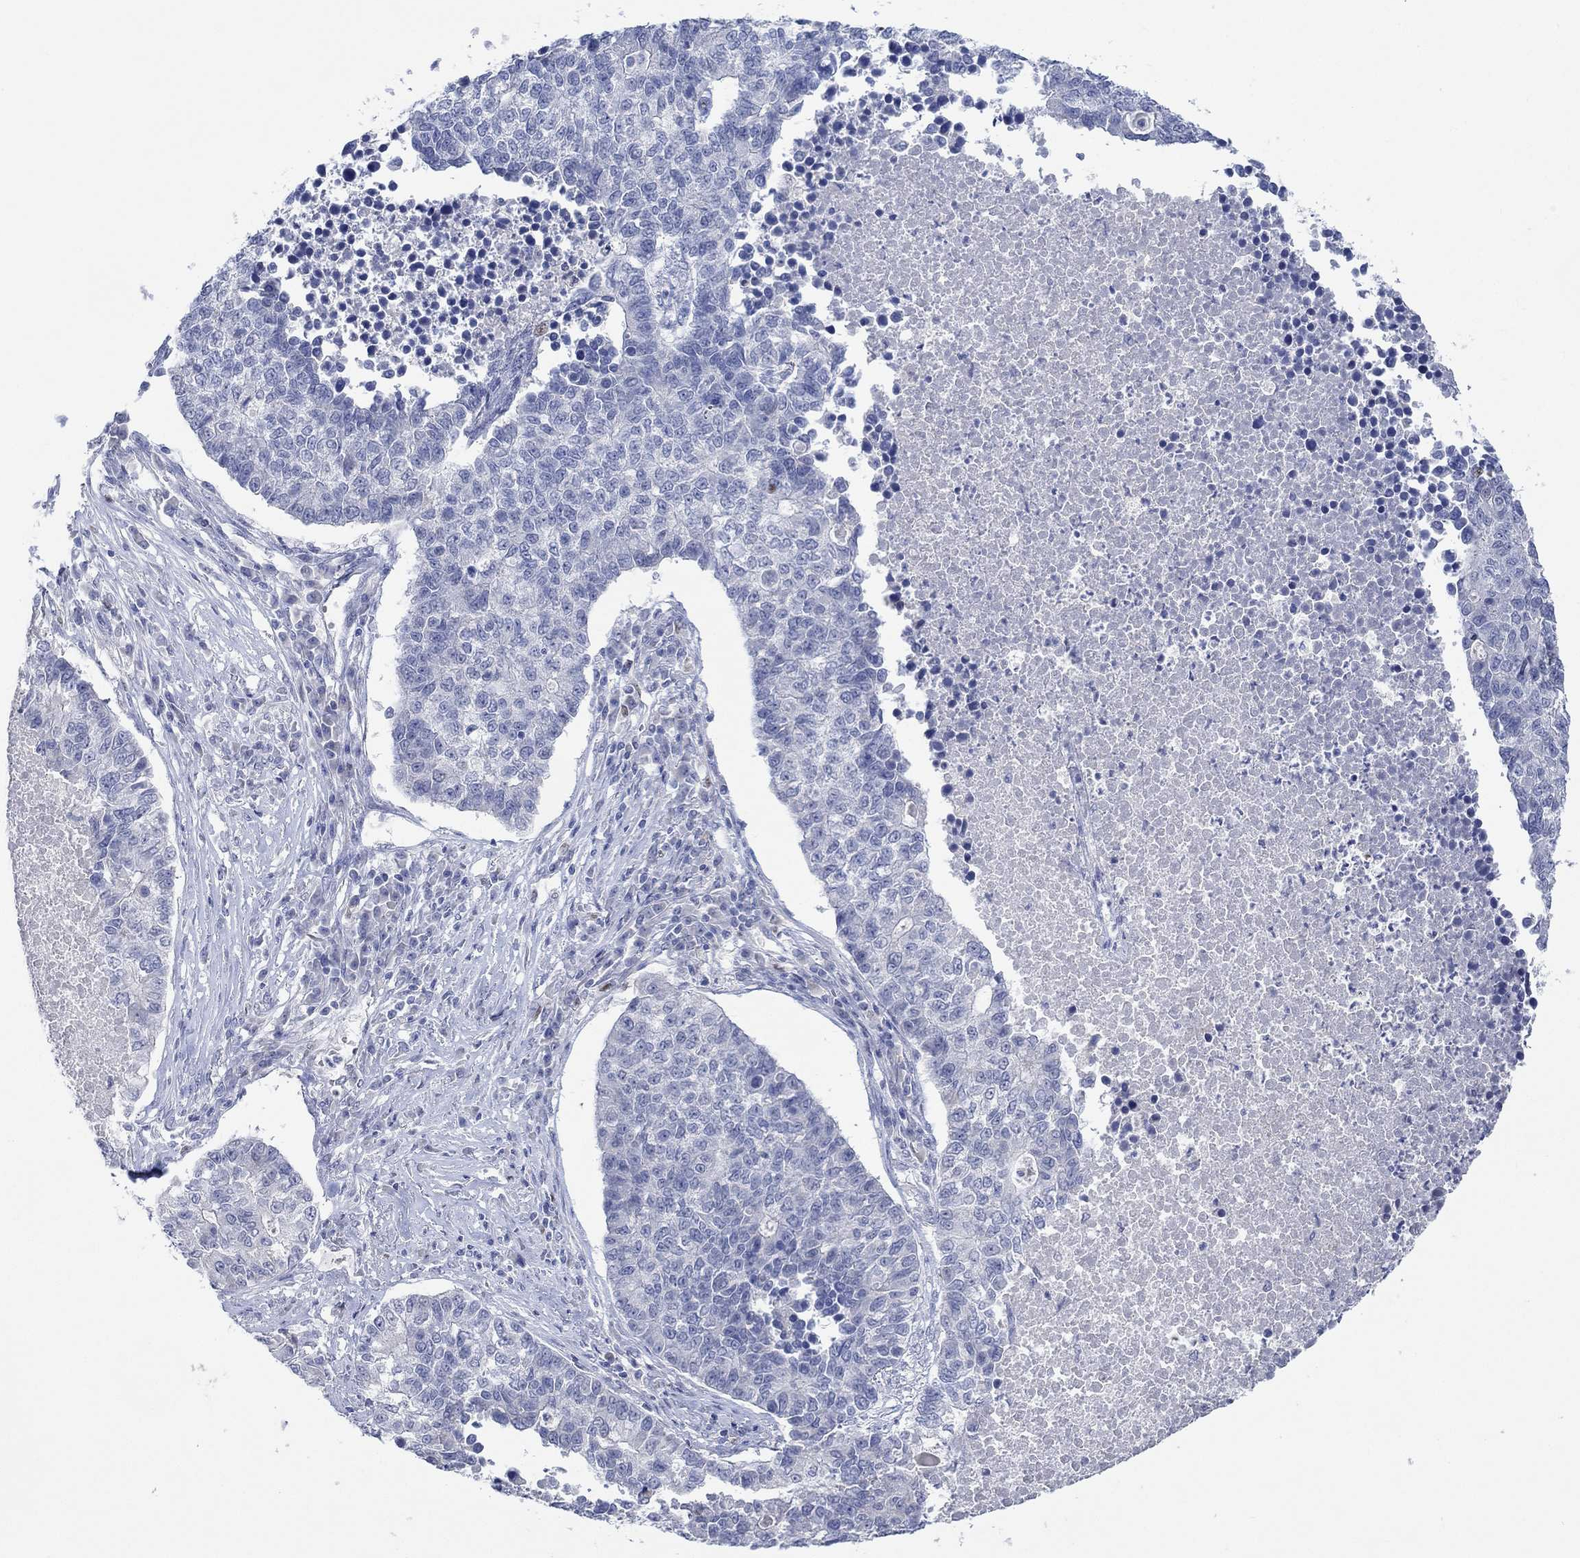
{"staining": {"intensity": "negative", "quantity": "none", "location": "none"}, "tissue": "lung cancer", "cell_type": "Tumor cells", "image_type": "cancer", "snomed": [{"axis": "morphology", "description": "Adenocarcinoma, NOS"}, {"axis": "topography", "description": "Lung"}], "caption": "A micrograph of lung cancer (adenocarcinoma) stained for a protein displays no brown staining in tumor cells.", "gene": "DLK1", "patient": {"sex": "male", "age": 57}}